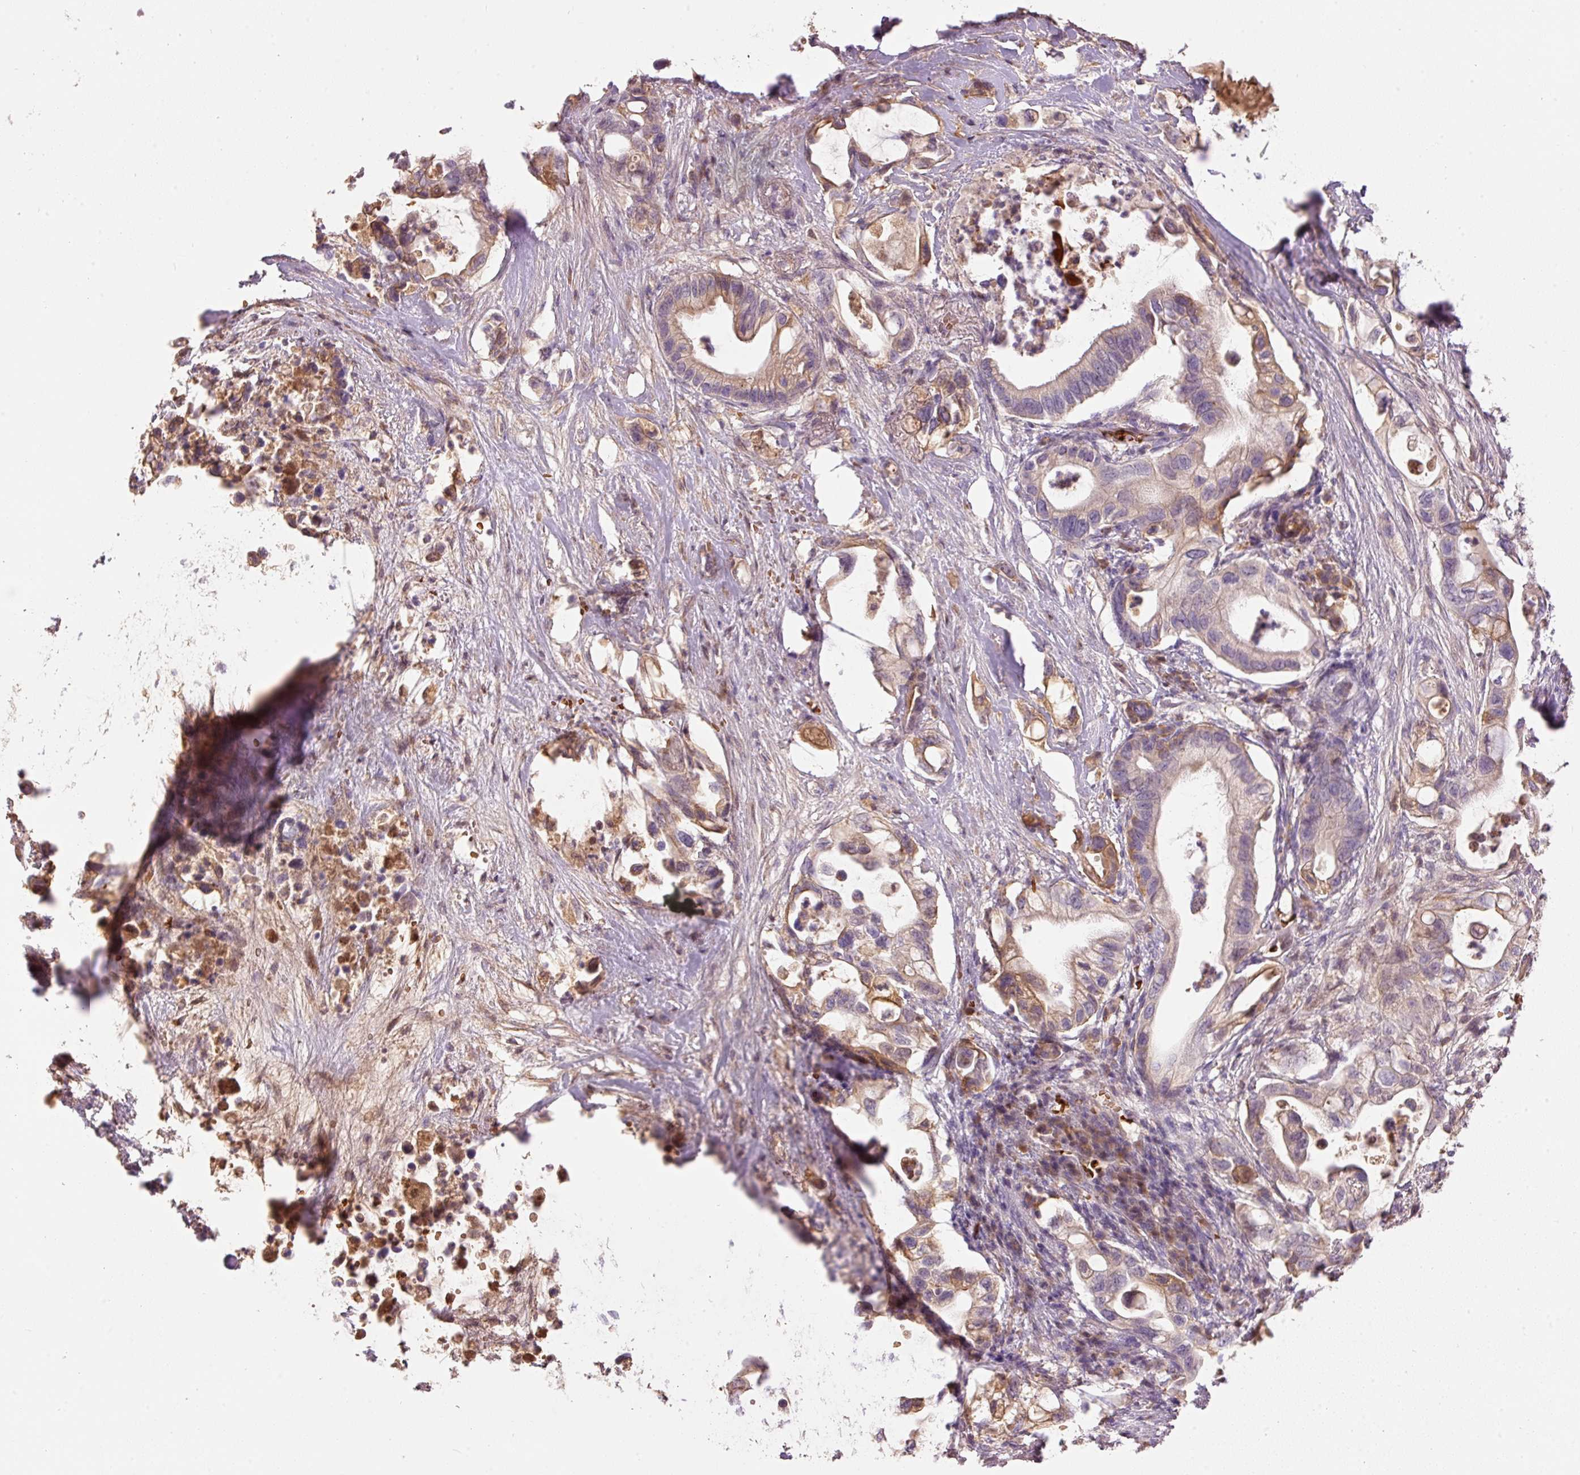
{"staining": {"intensity": "moderate", "quantity": "<25%", "location": "cytoplasmic/membranous"}, "tissue": "pancreatic cancer", "cell_type": "Tumor cells", "image_type": "cancer", "snomed": [{"axis": "morphology", "description": "Adenocarcinoma, NOS"}, {"axis": "topography", "description": "Pancreas"}], "caption": "High-power microscopy captured an immunohistochemistry histopathology image of pancreatic cancer, revealing moderate cytoplasmic/membranous expression in about <25% of tumor cells.", "gene": "CMTM8", "patient": {"sex": "female", "age": 72}}